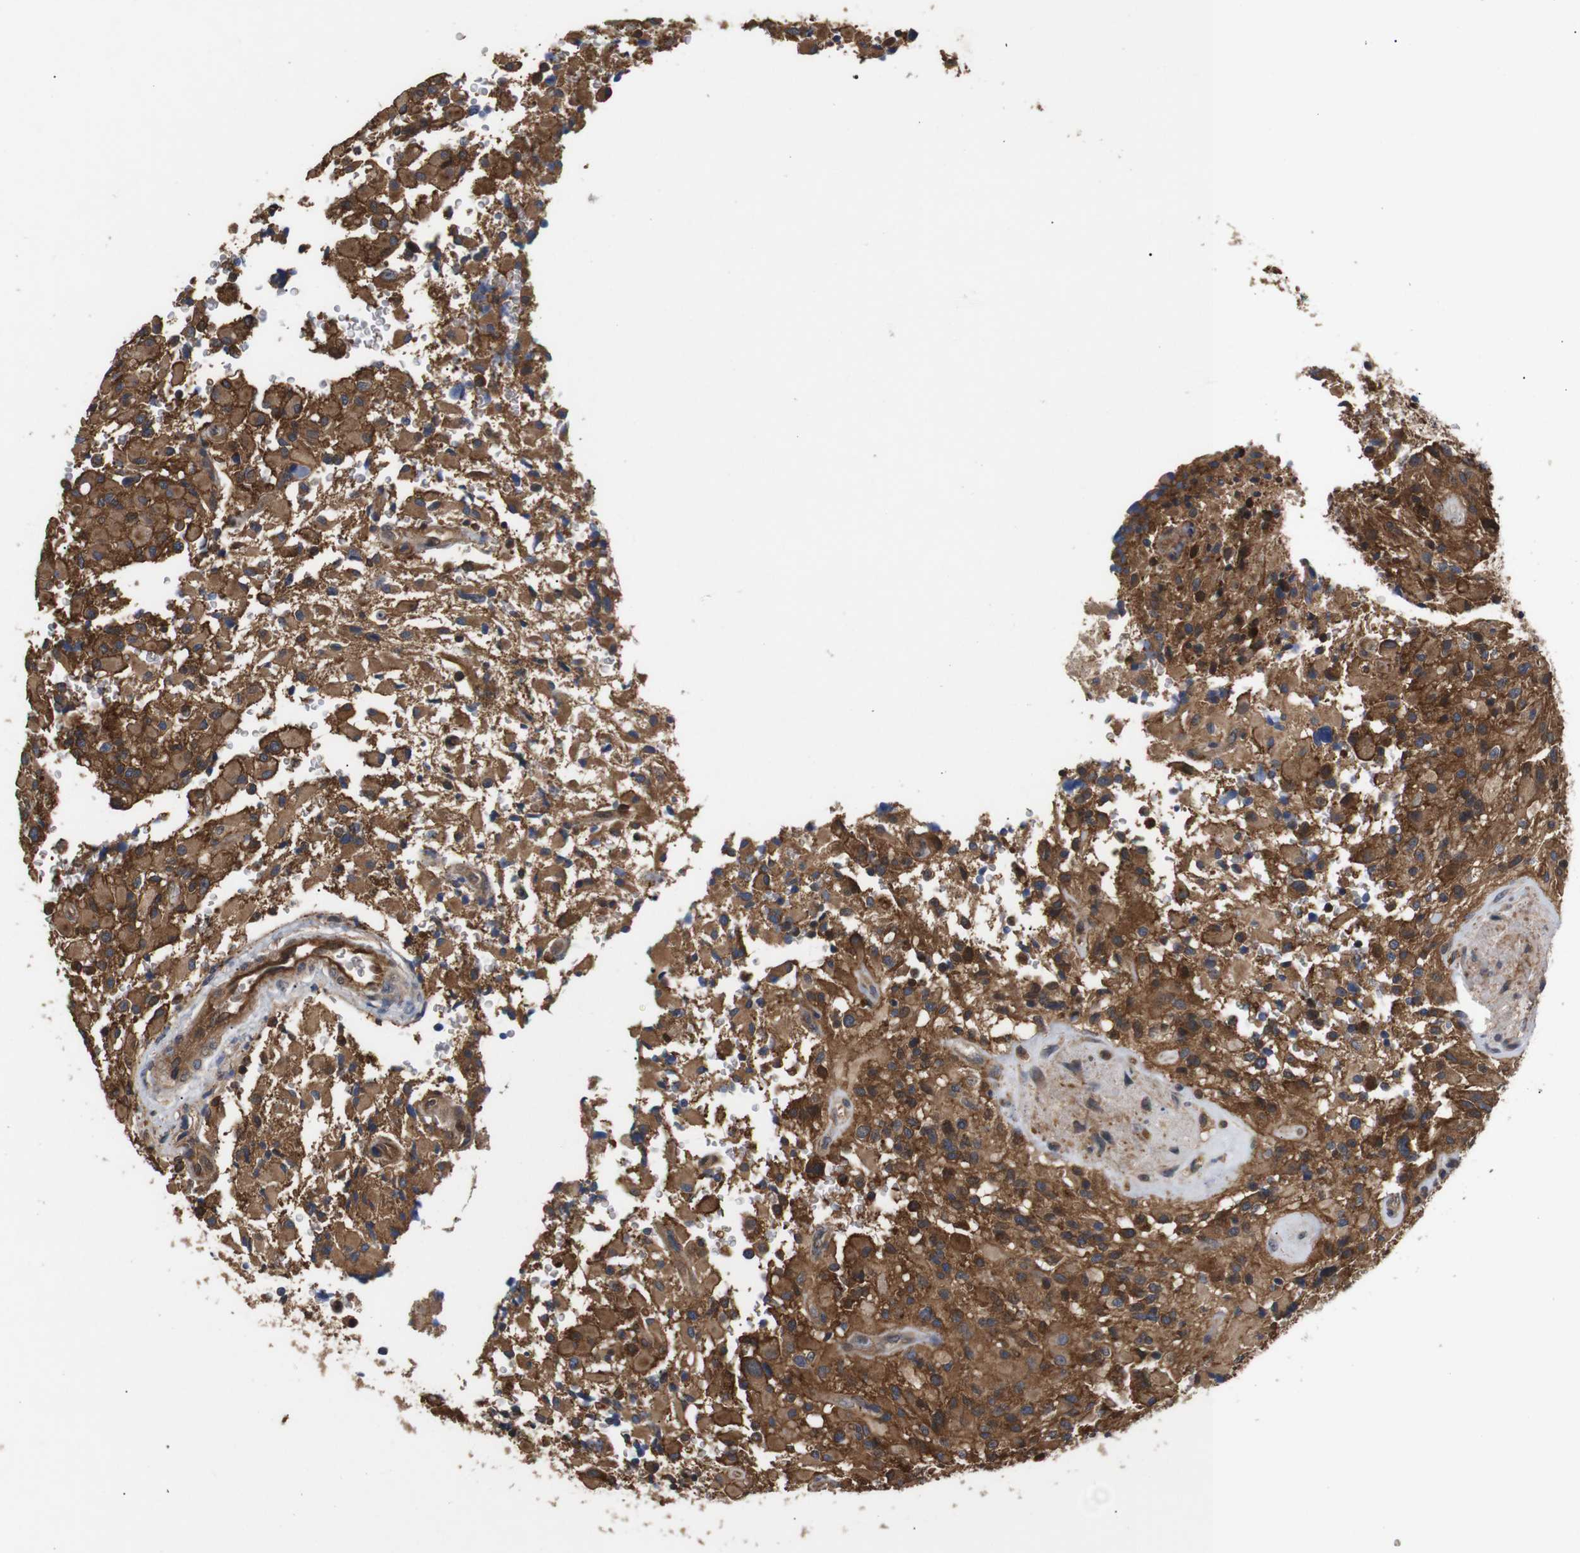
{"staining": {"intensity": "moderate", "quantity": ">75%", "location": "cytoplasmic/membranous"}, "tissue": "glioma", "cell_type": "Tumor cells", "image_type": "cancer", "snomed": [{"axis": "morphology", "description": "Glioma, malignant, High grade"}, {"axis": "topography", "description": "Brain"}], "caption": "Protein expression analysis of human glioma reveals moderate cytoplasmic/membranous positivity in approximately >75% of tumor cells.", "gene": "DDR1", "patient": {"sex": "male", "age": 71}}